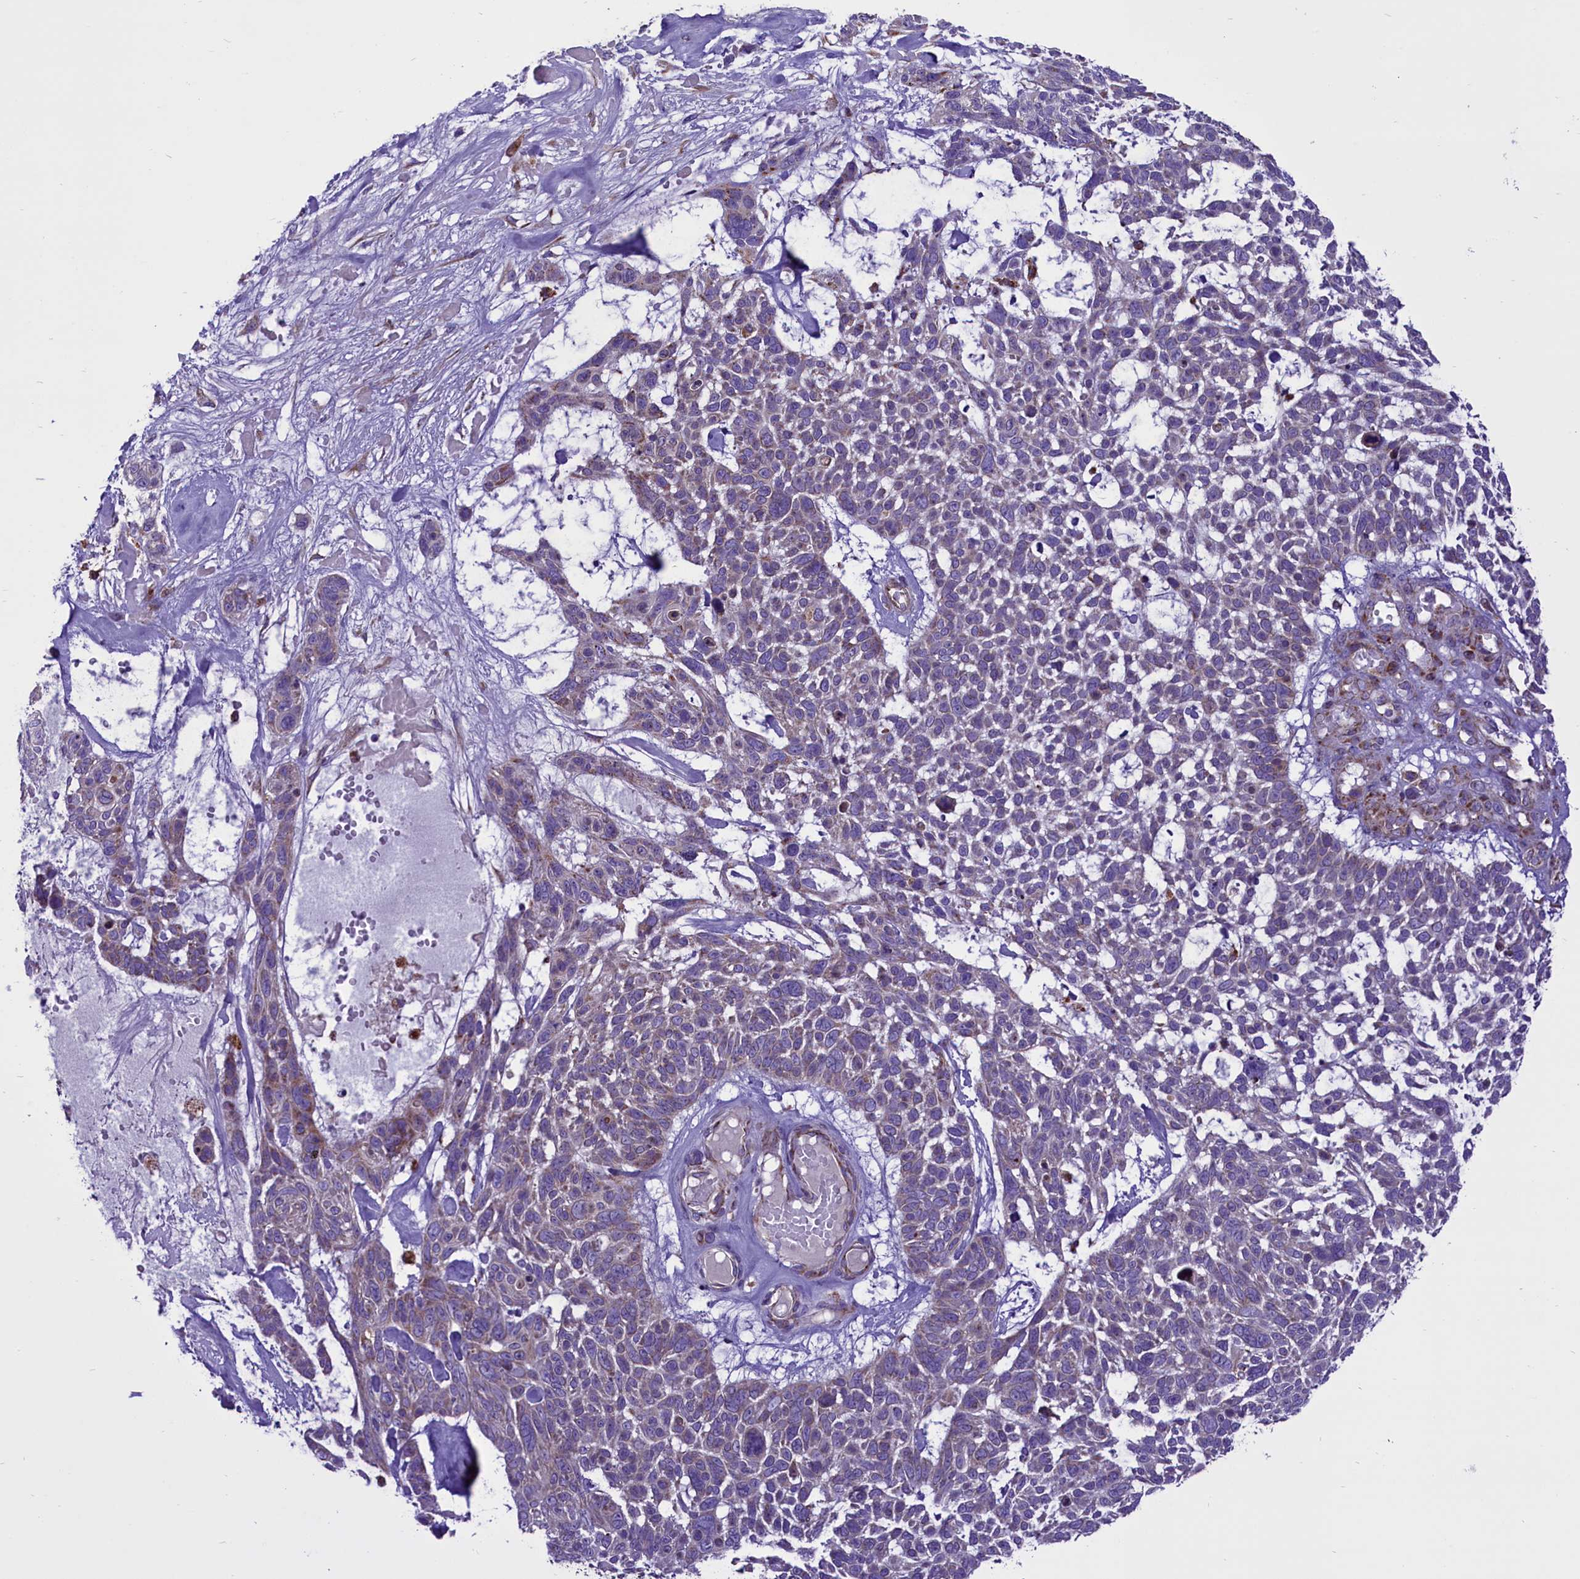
{"staining": {"intensity": "negative", "quantity": "none", "location": "none"}, "tissue": "skin cancer", "cell_type": "Tumor cells", "image_type": "cancer", "snomed": [{"axis": "morphology", "description": "Basal cell carcinoma"}, {"axis": "topography", "description": "Skin"}], "caption": "A photomicrograph of skin cancer (basal cell carcinoma) stained for a protein demonstrates no brown staining in tumor cells.", "gene": "PTPRU", "patient": {"sex": "male", "age": 88}}